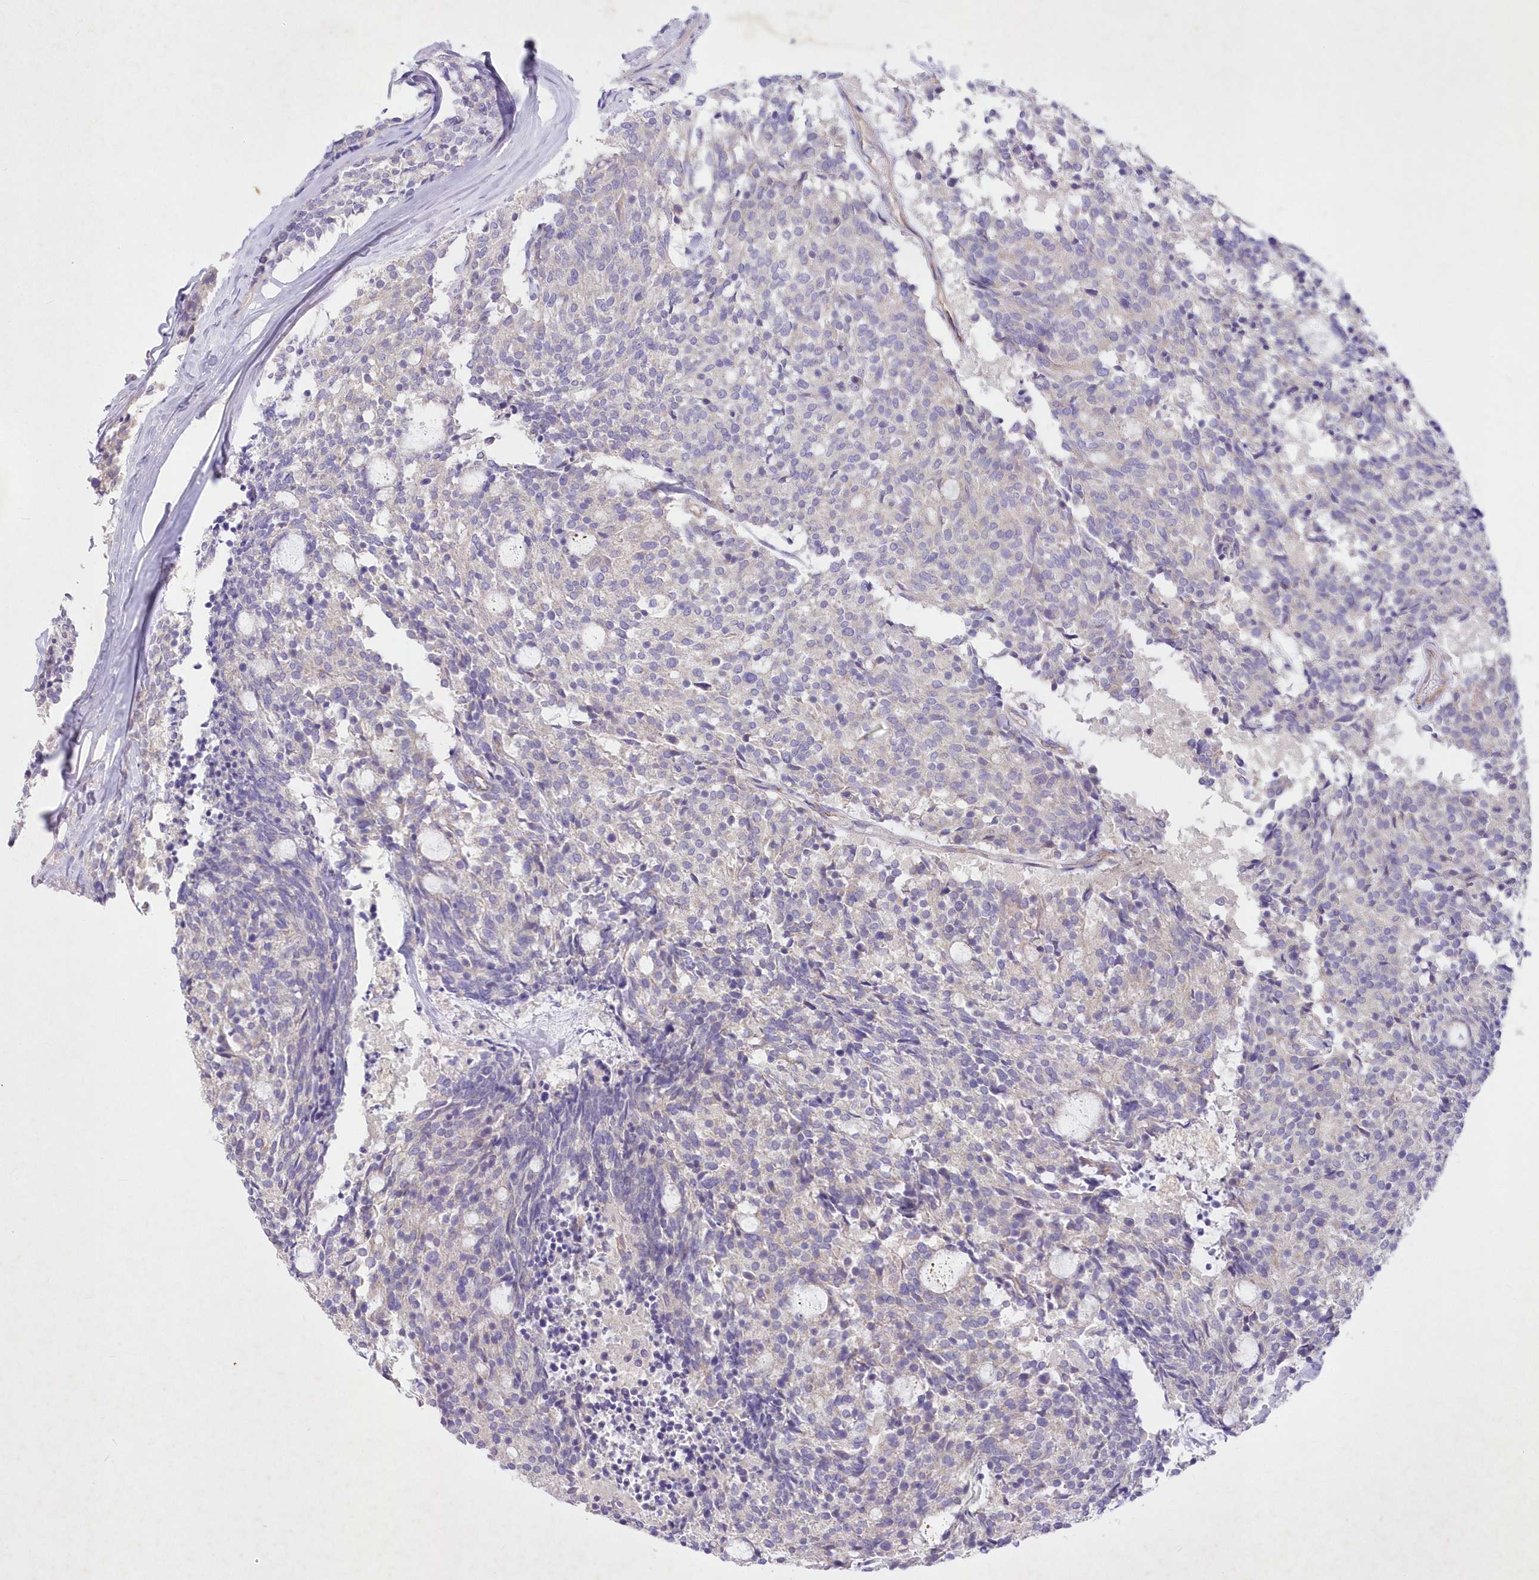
{"staining": {"intensity": "negative", "quantity": "none", "location": "none"}, "tissue": "carcinoid", "cell_type": "Tumor cells", "image_type": "cancer", "snomed": [{"axis": "morphology", "description": "Carcinoid, malignant, NOS"}, {"axis": "topography", "description": "Pancreas"}], "caption": "Immunohistochemistry (IHC) photomicrograph of carcinoid stained for a protein (brown), which displays no positivity in tumor cells. (Immunohistochemistry (IHC), brightfield microscopy, high magnification).", "gene": "ITSN2", "patient": {"sex": "female", "age": 54}}